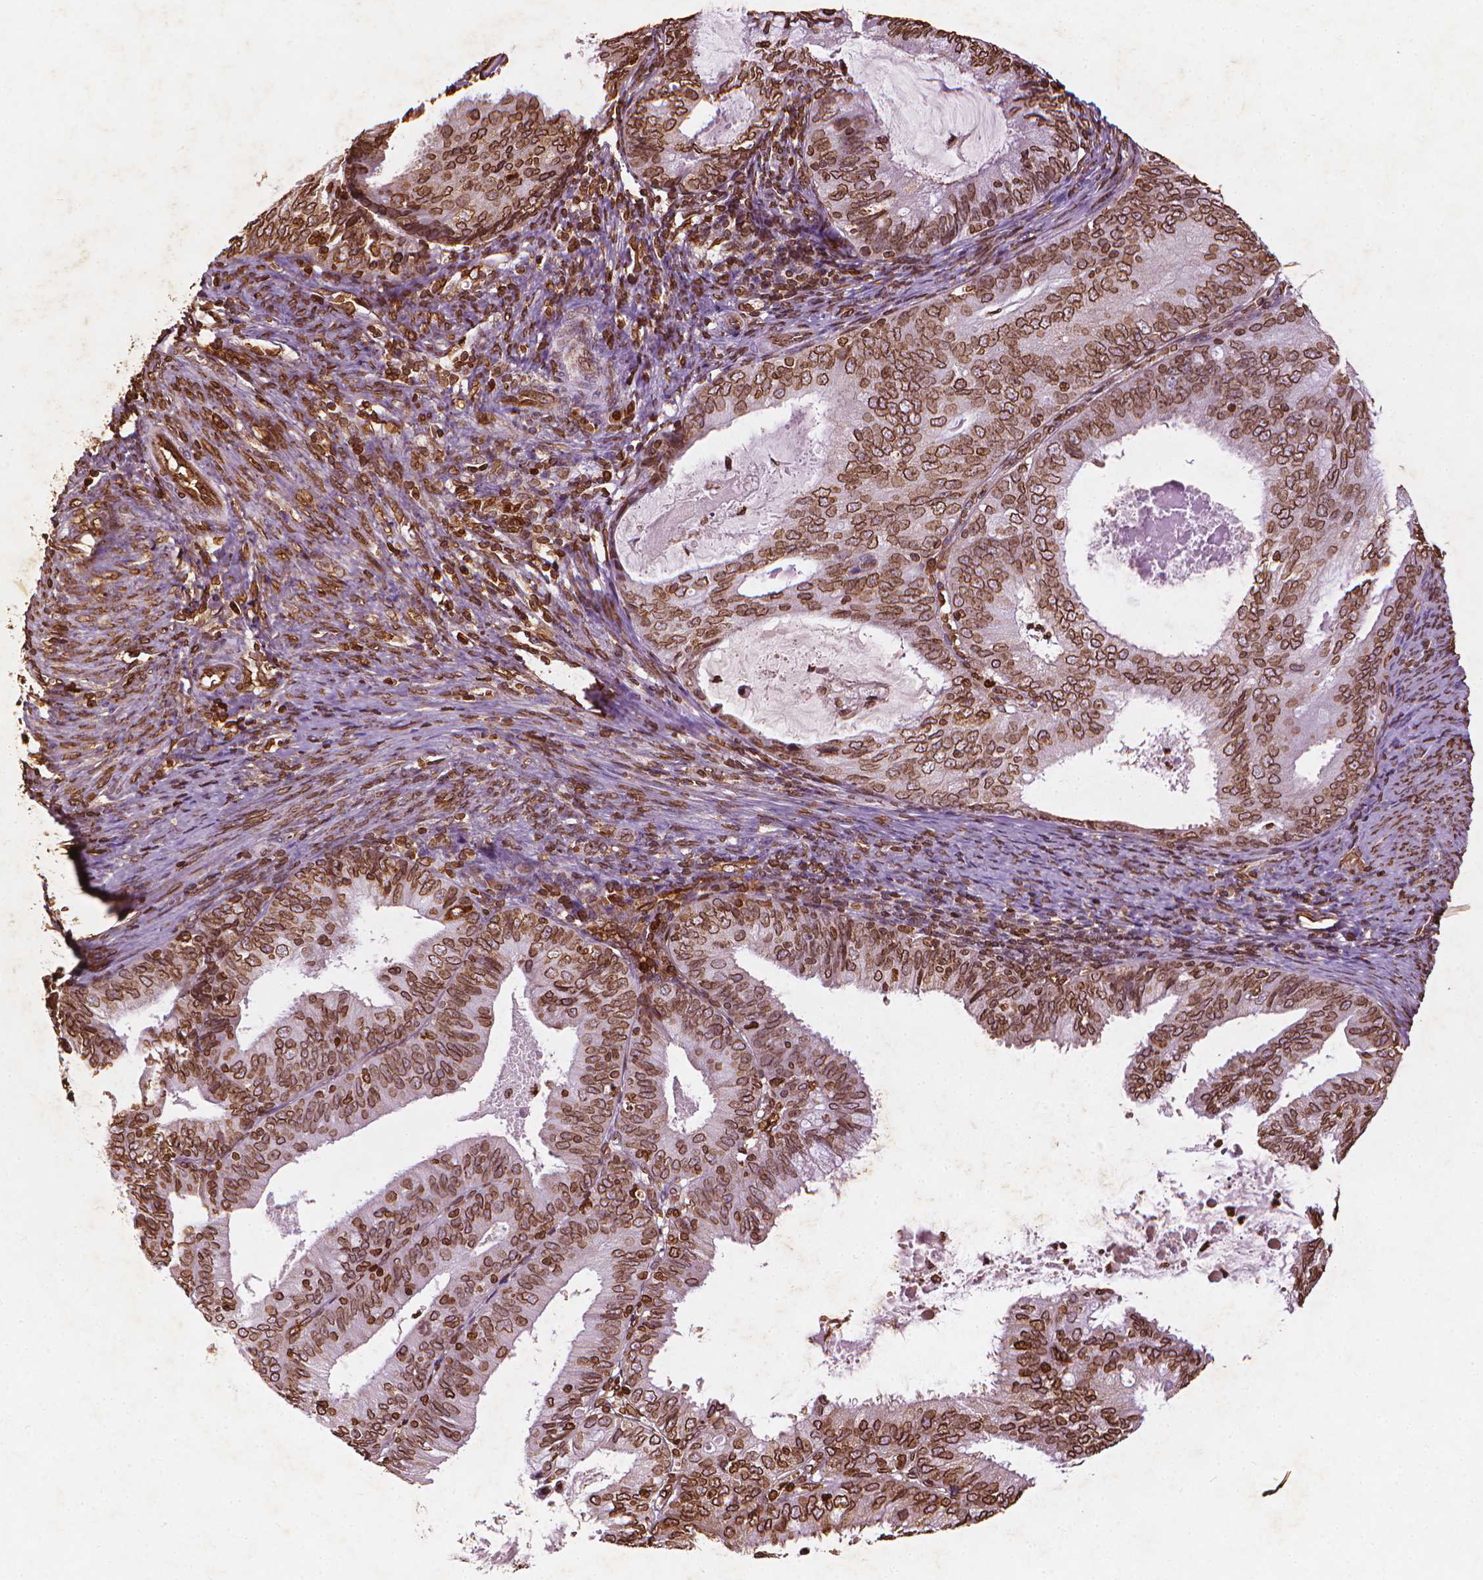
{"staining": {"intensity": "strong", "quantity": ">75%", "location": "cytoplasmic/membranous,nuclear"}, "tissue": "endometrial cancer", "cell_type": "Tumor cells", "image_type": "cancer", "snomed": [{"axis": "morphology", "description": "Adenocarcinoma, NOS"}, {"axis": "topography", "description": "Endometrium"}], "caption": "Tumor cells show strong cytoplasmic/membranous and nuclear positivity in approximately >75% of cells in endometrial cancer.", "gene": "LMNB1", "patient": {"sex": "female", "age": 57}}